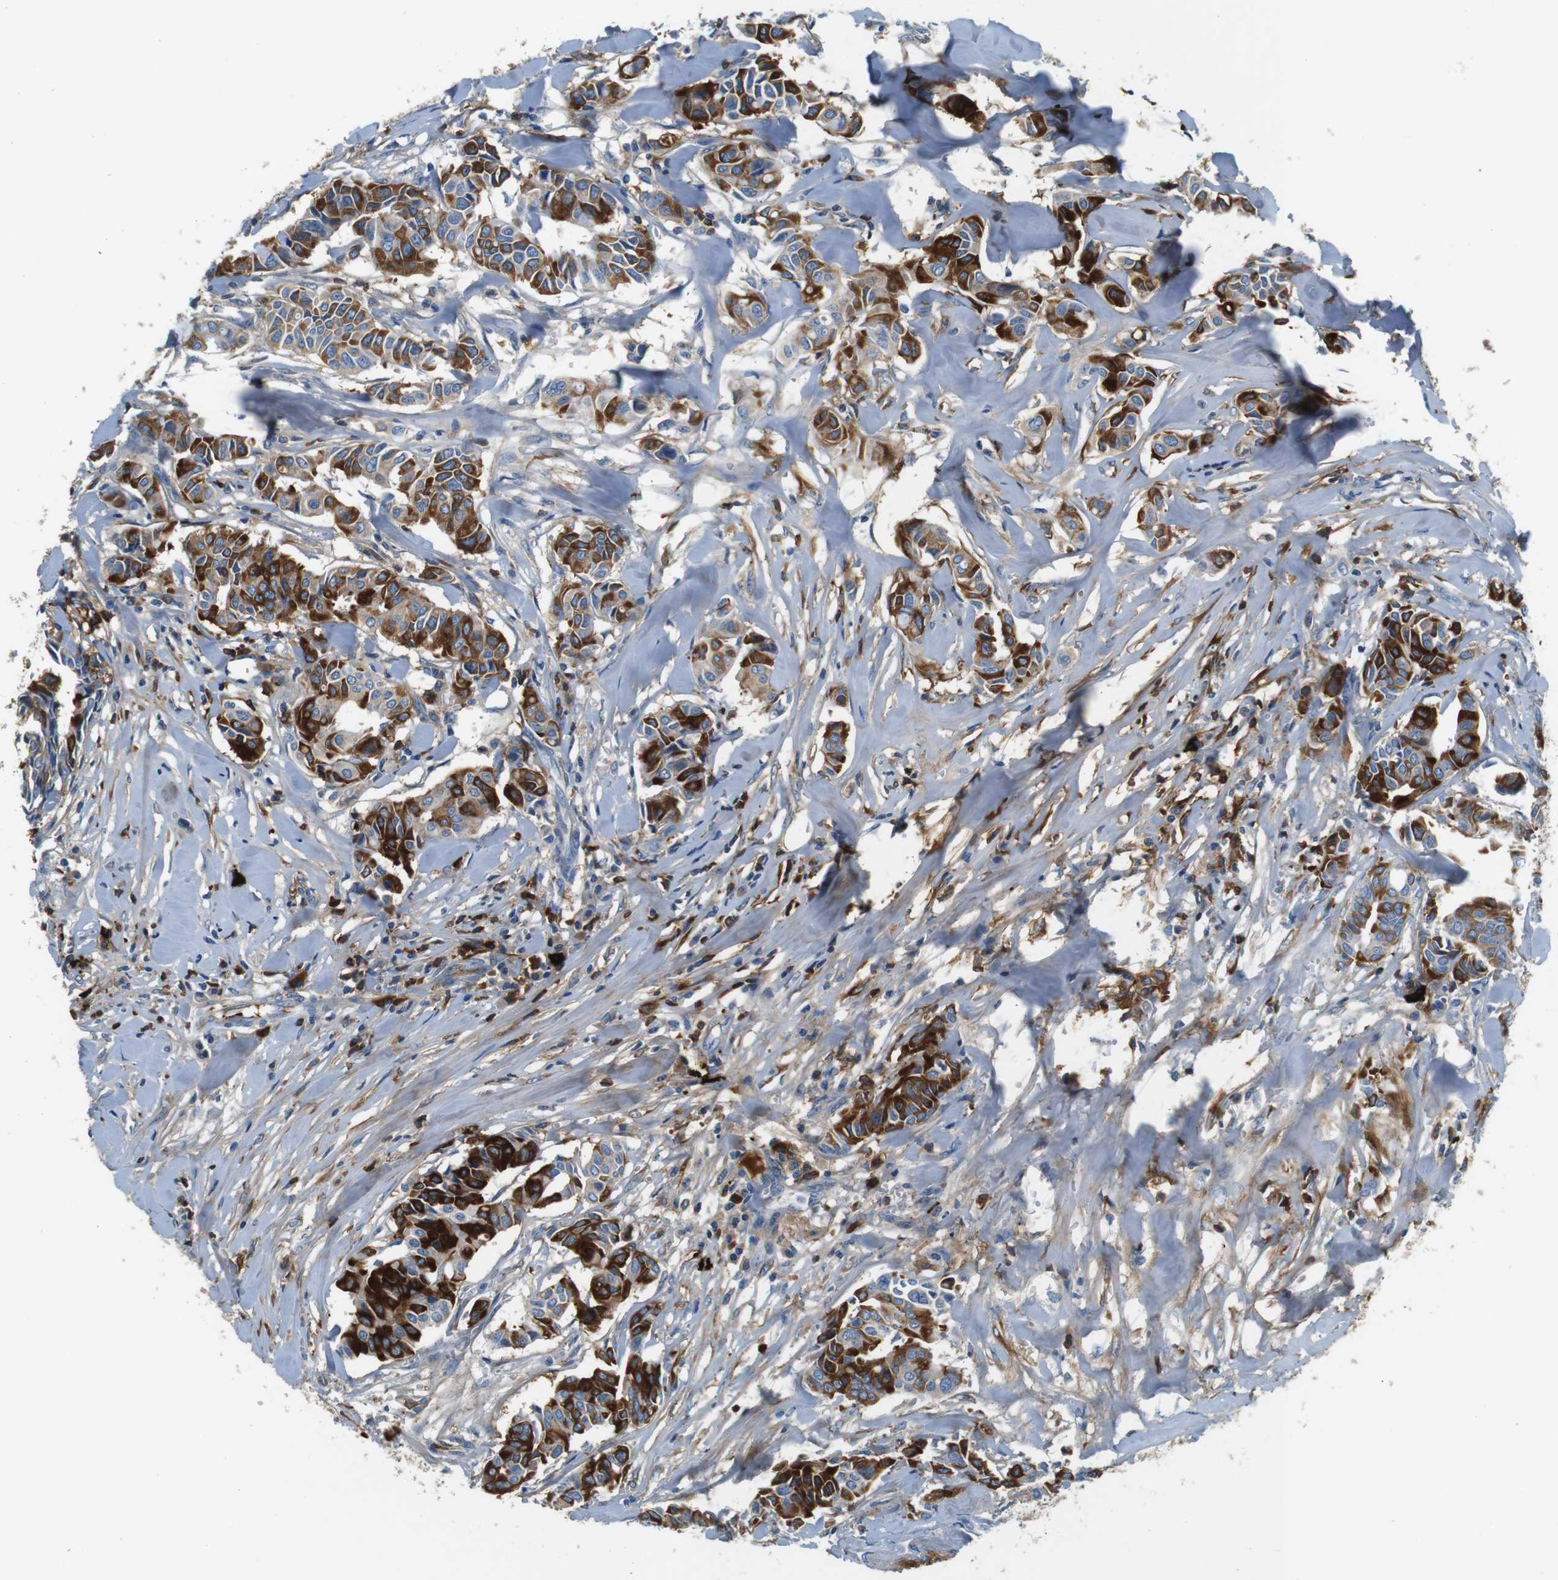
{"staining": {"intensity": "strong", "quantity": "25%-75%", "location": "cytoplasmic/membranous"}, "tissue": "head and neck cancer", "cell_type": "Tumor cells", "image_type": "cancer", "snomed": [{"axis": "morphology", "description": "Adenocarcinoma, NOS"}, {"axis": "topography", "description": "Salivary gland"}, {"axis": "topography", "description": "Head-Neck"}], "caption": "Immunohistochemistry of human head and neck cancer (adenocarcinoma) reveals high levels of strong cytoplasmic/membranous expression in approximately 25%-75% of tumor cells.", "gene": "IGHD", "patient": {"sex": "female", "age": 59}}